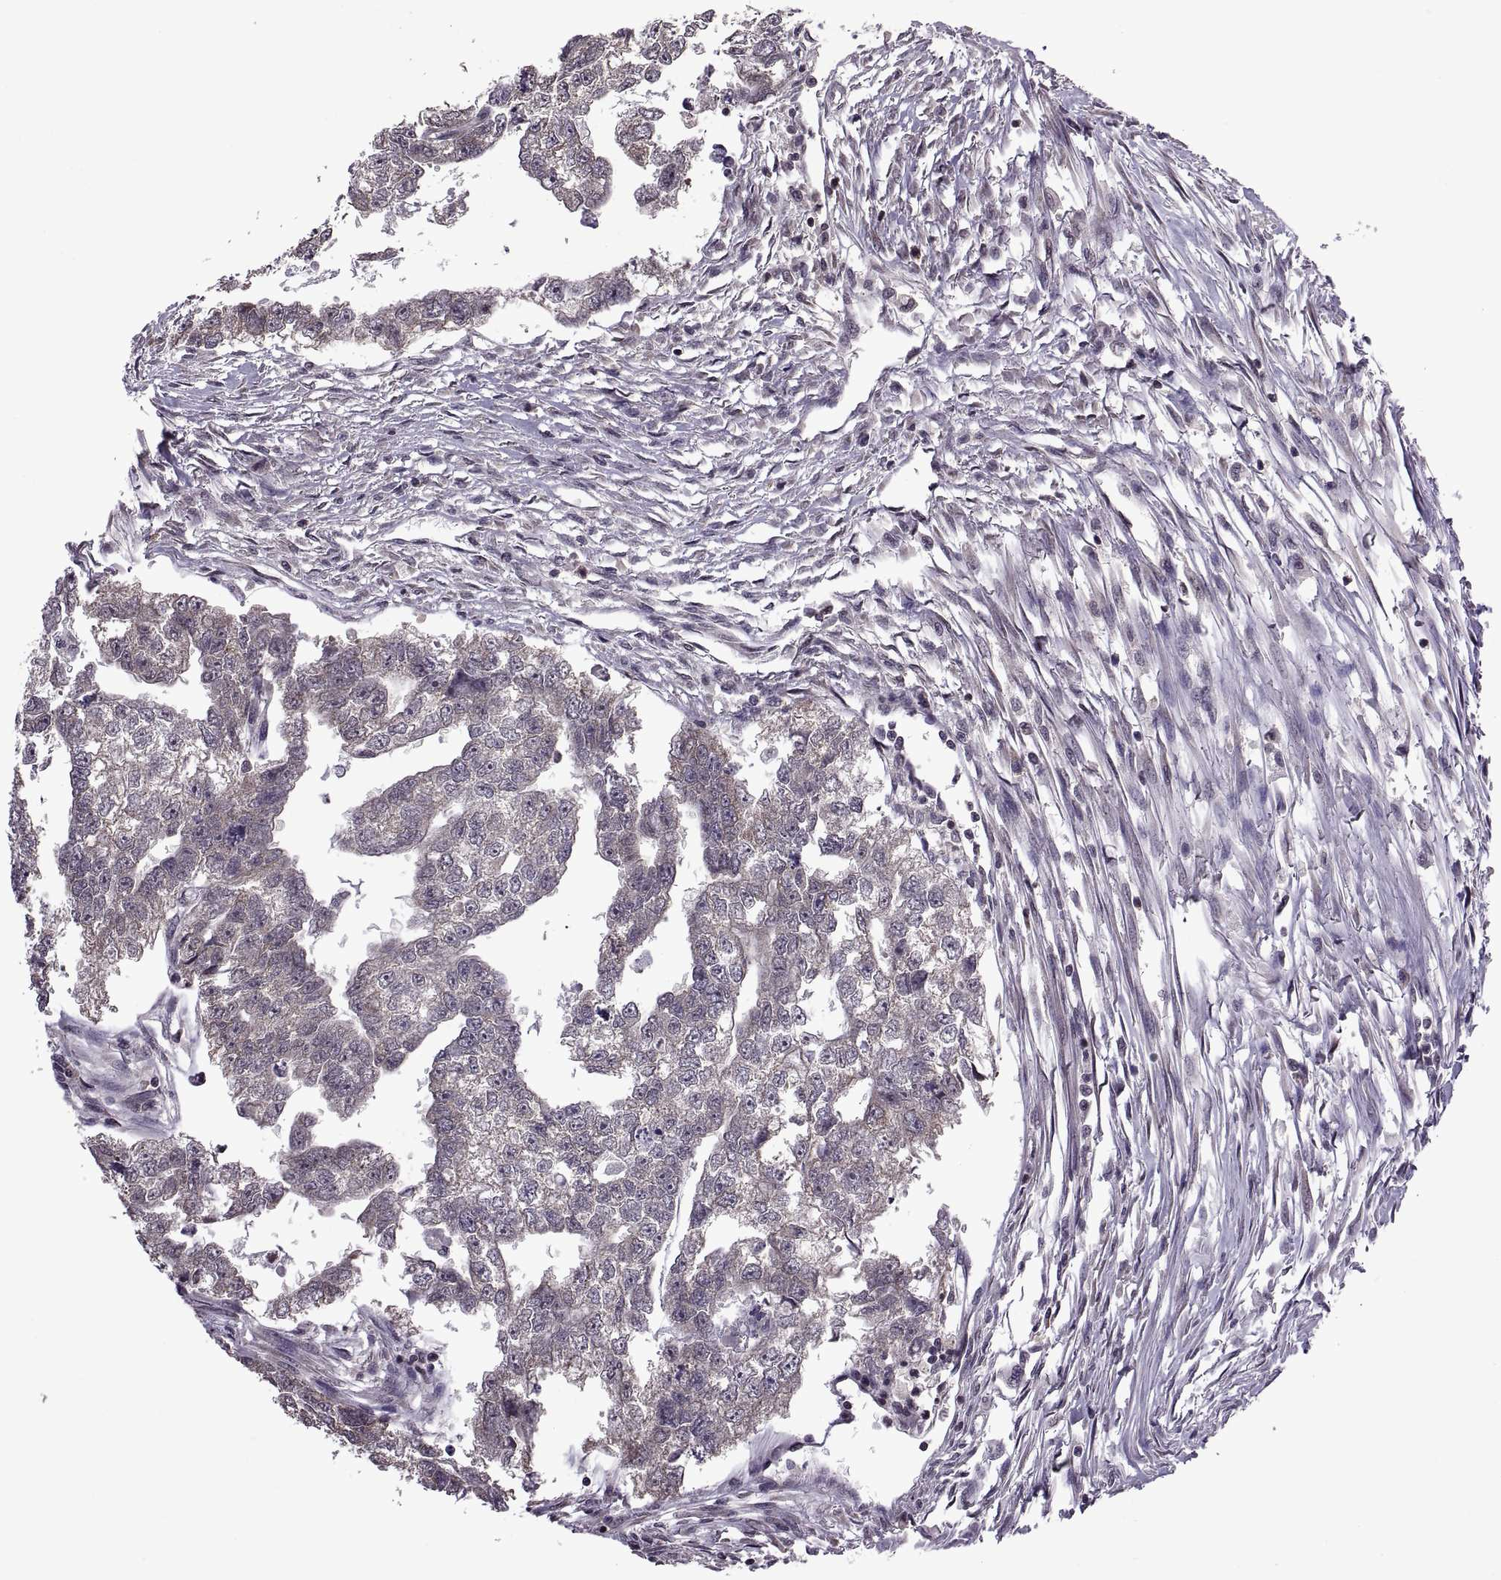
{"staining": {"intensity": "negative", "quantity": "none", "location": "none"}, "tissue": "testis cancer", "cell_type": "Tumor cells", "image_type": "cancer", "snomed": [{"axis": "morphology", "description": "Carcinoma, Embryonal, NOS"}, {"axis": "morphology", "description": "Teratoma, malignant, NOS"}, {"axis": "topography", "description": "Testis"}], "caption": "Human testis cancer stained for a protein using immunohistochemistry reveals no expression in tumor cells.", "gene": "INTS3", "patient": {"sex": "male", "age": 44}}